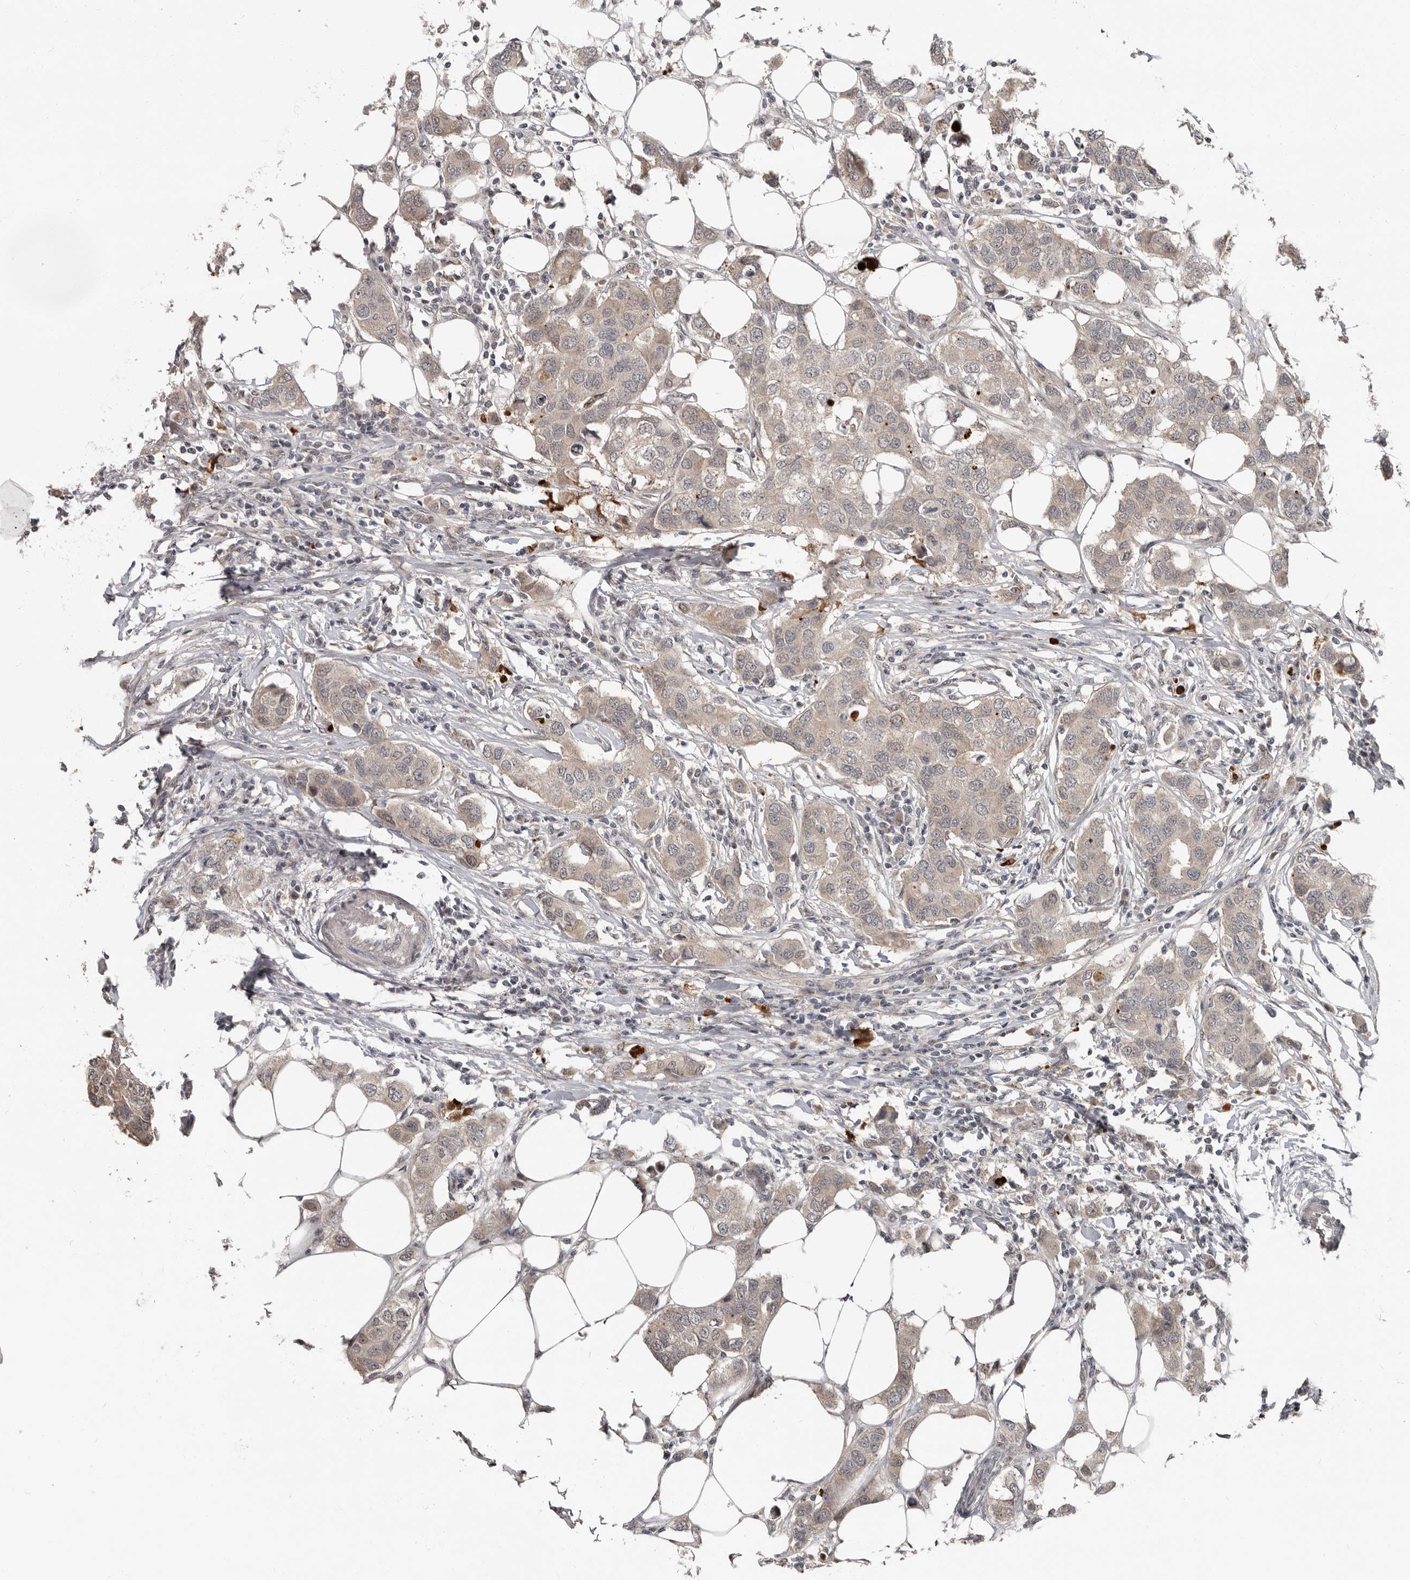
{"staining": {"intensity": "weak", "quantity": "<25%", "location": "cytoplasmic/membranous"}, "tissue": "breast cancer", "cell_type": "Tumor cells", "image_type": "cancer", "snomed": [{"axis": "morphology", "description": "Duct carcinoma"}, {"axis": "topography", "description": "Breast"}], "caption": "A photomicrograph of intraductal carcinoma (breast) stained for a protein exhibits no brown staining in tumor cells. (Stains: DAB (3,3'-diaminobenzidine) immunohistochemistry with hematoxylin counter stain, Microscopy: brightfield microscopy at high magnification).", "gene": "APOL6", "patient": {"sex": "female", "age": 50}}